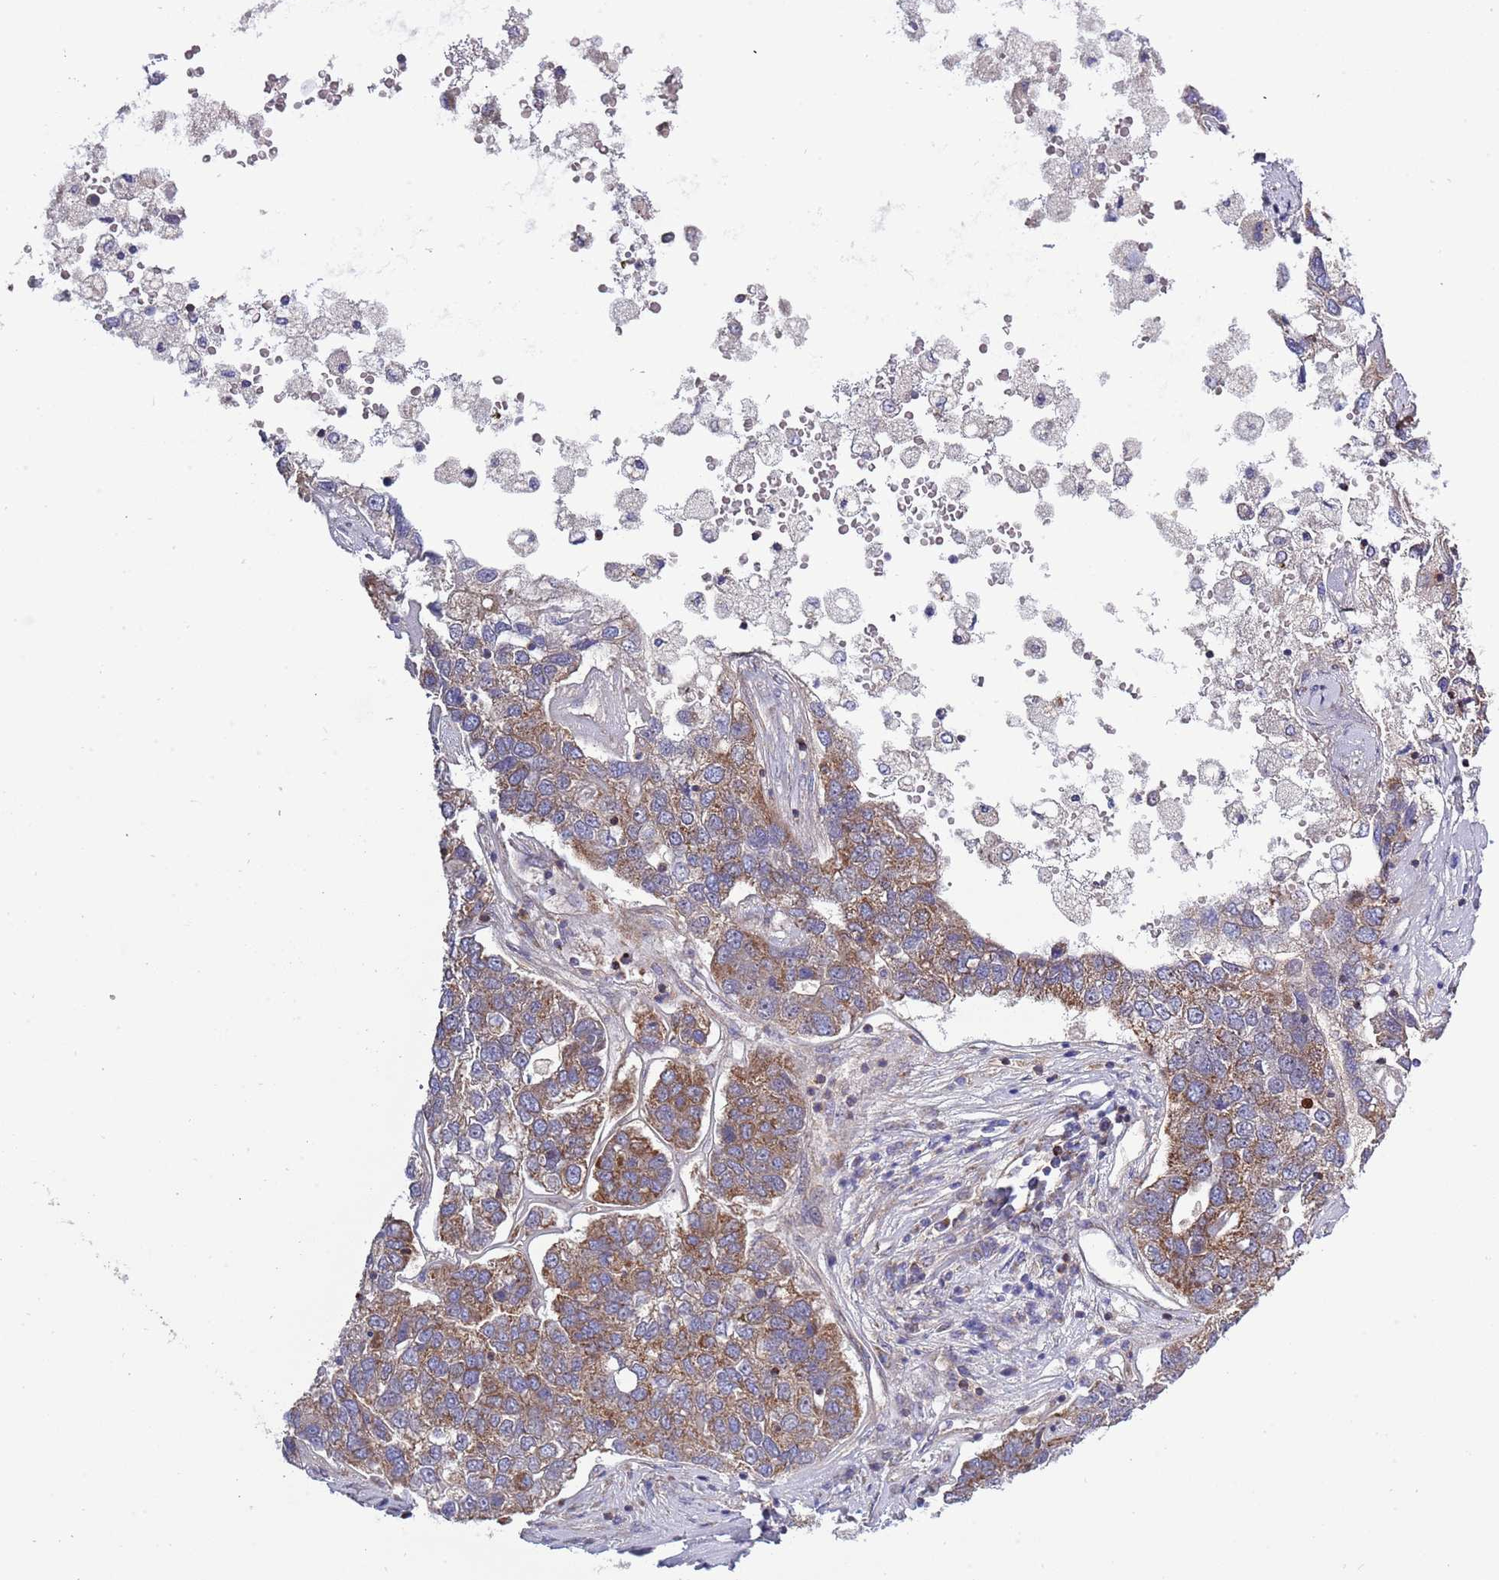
{"staining": {"intensity": "moderate", "quantity": ">75%", "location": "cytoplasmic/membranous"}, "tissue": "pancreatic cancer", "cell_type": "Tumor cells", "image_type": "cancer", "snomed": [{"axis": "morphology", "description": "Adenocarcinoma, NOS"}, {"axis": "topography", "description": "Pancreas"}], "caption": "IHC of pancreatic cancer reveals medium levels of moderate cytoplasmic/membranous expression in about >75% of tumor cells. (Stains: DAB in brown, nuclei in blue, Microscopy: brightfield microscopy at high magnification).", "gene": "IRS4", "patient": {"sex": "female", "age": 61}}